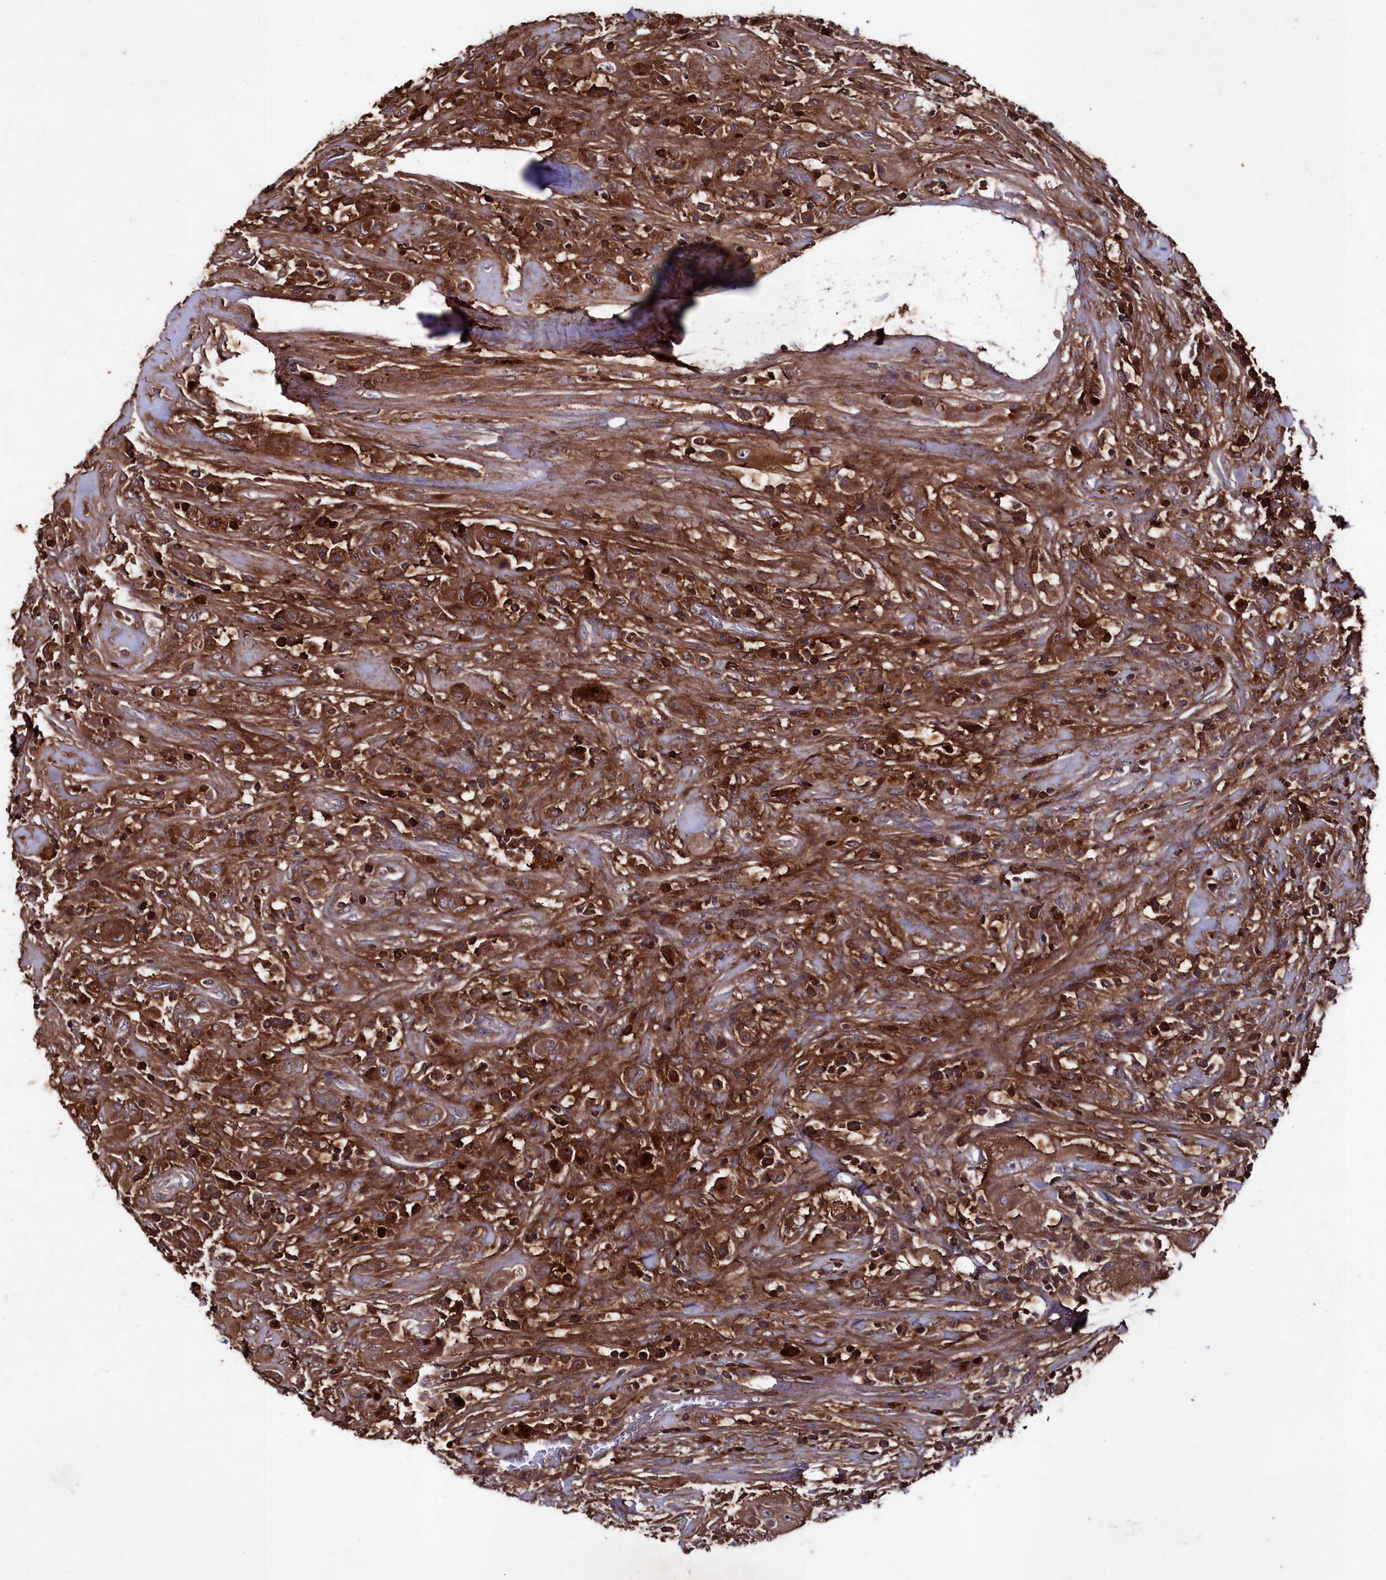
{"staining": {"intensity": "moderate", "quantity": ">75%", "location": "cytoplasmic/membranous"}, "tissue": "thyroid cancer", "cell_type": "Tumor cells", "image_type": "cancer", "snomed": [{"axis": "morphology", "description": "Papillary adenocarcinoma, NOS"}, {"axis": "topography", "description": "Thyroid gland"}], "caption": "DAB (3,3'-diaminobenzidine) immunohistochemical staining of human thyroid cancer (papillary adenocarcinoma) exhibits moderate cytoplasmic/membranous protein staining in approximately >75% of tumor cells. (DAB = brown stain, brightfield microscopy at high magnification).", "gene": "MYO1H", "patient": {"sex": "female", "age": 59}}